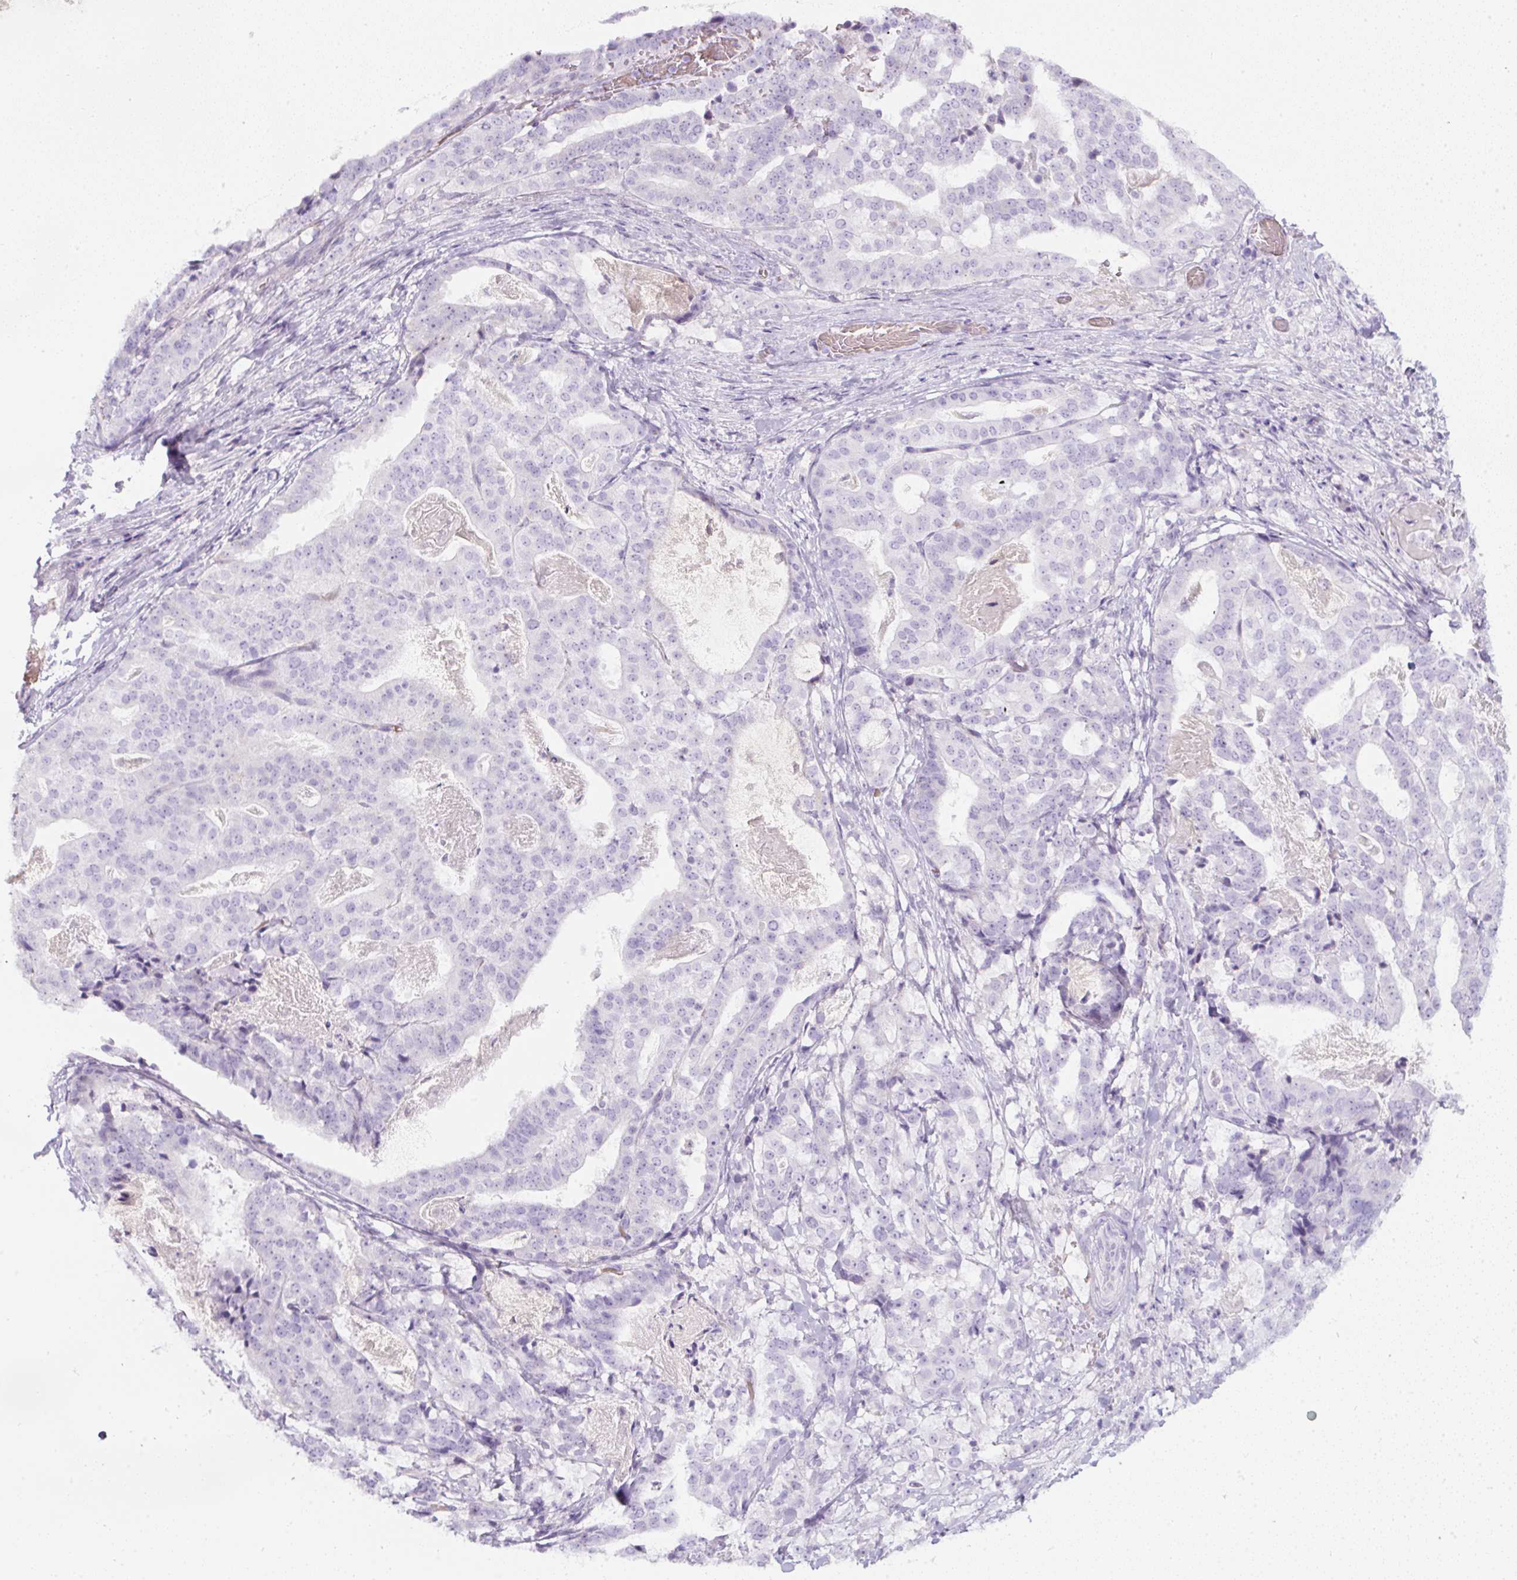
{"staining": {"intensity": "negative", "quantity": "none", "location": "none"}, "tissue": "stomach cancer", "cell_type": "Tumor cells", "image_type": "cancer", "snomed": [{"axis": "morphology", "description": "Adenocarcinoma, NOS"}, {"axis": "topography", "description": "Stomach"}], "caption": "Immunohistochemistry (IHC) histopathology image of human adenocarcinoma (stomach) stained for a protein (brown), which reveals no positivity in tumor cells. The staining was performed using DAB to visualize the protein expression in brown, while the nuclei were stained in blue with hematoxylin (Magnification: 20x).", "gene": "FGFBP3", "patient": {"sex": "male", "age": 48}}